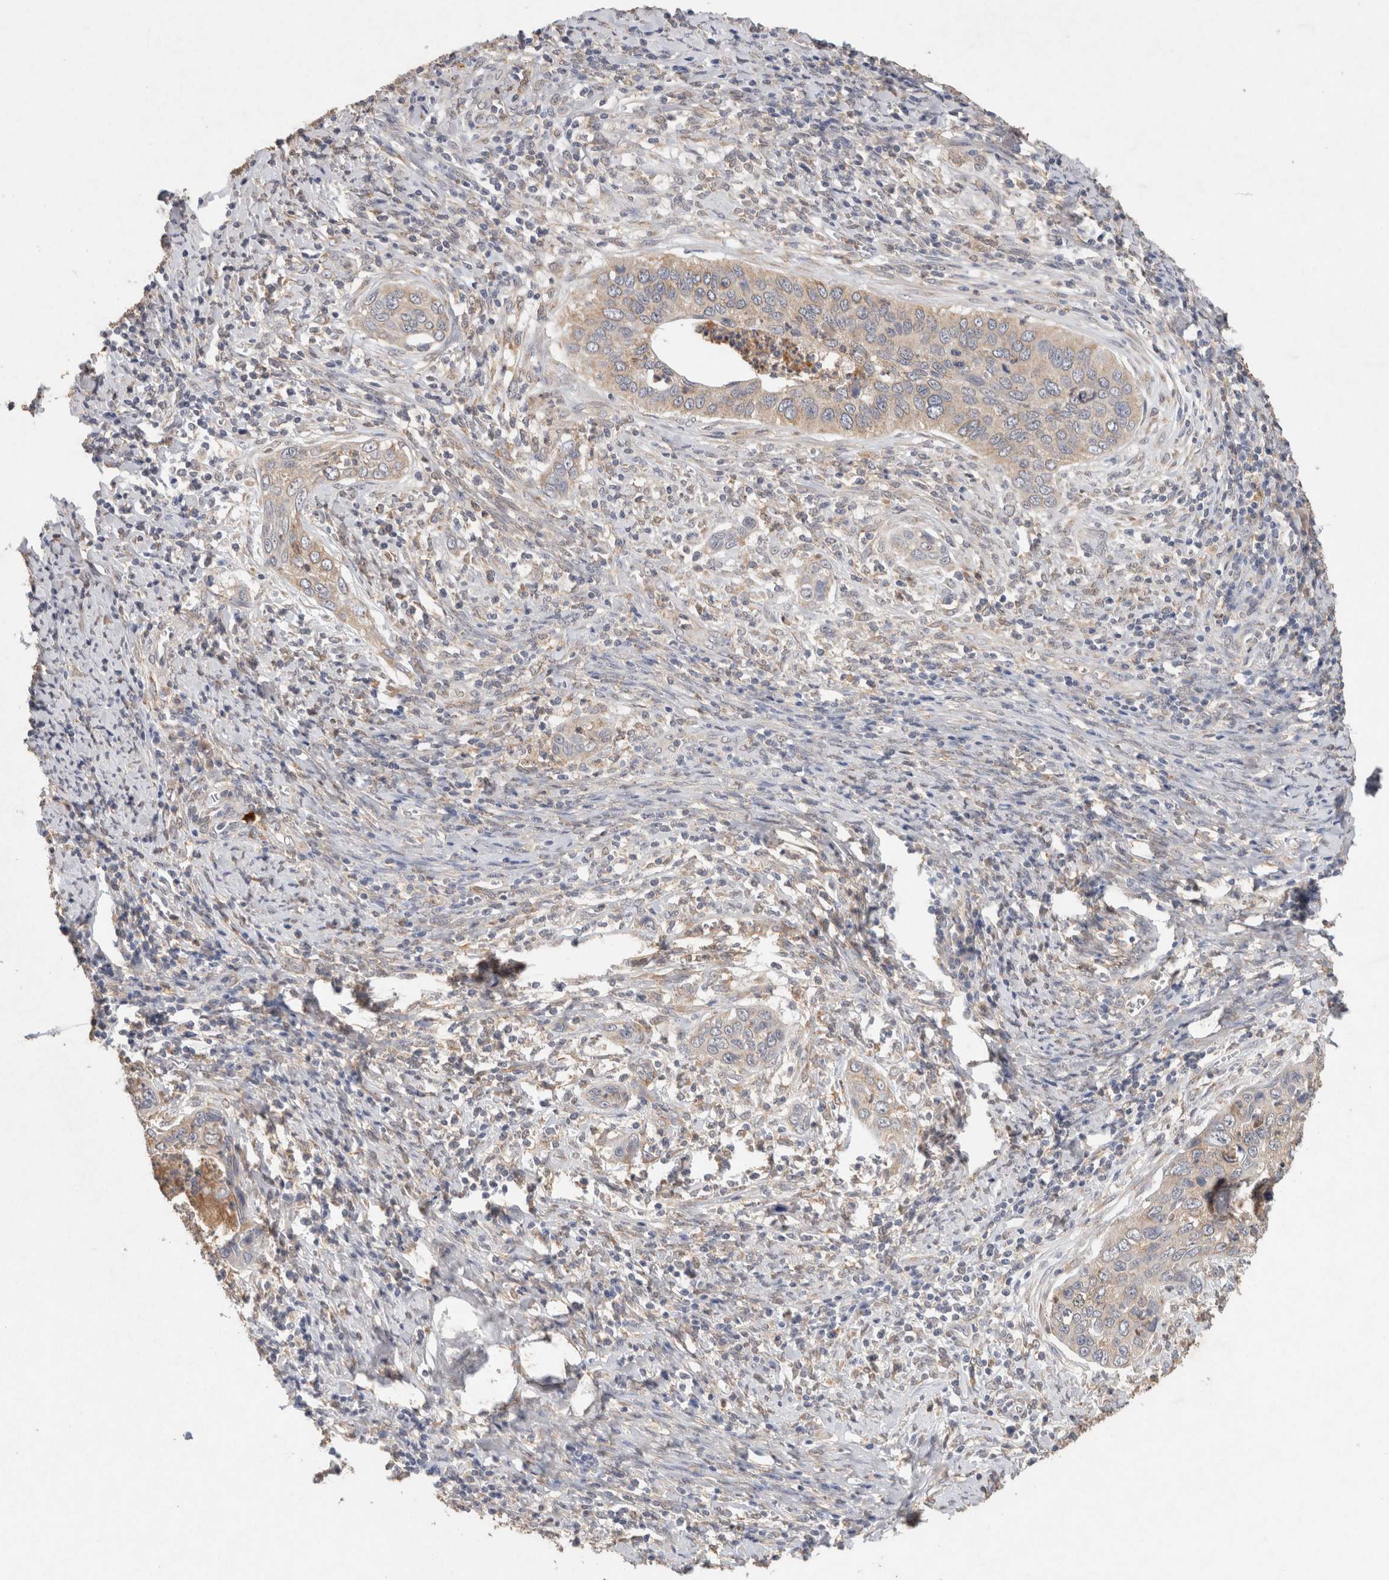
{"staining": {"intensity": "weak", "quantity": ">75%", "location": "cytoplasmic/membranous"}, "tissue": "cervical cancer", "cell_type": "Tumor cells", "image_type": "cancer", "snomed": [{"axis": "morphology", "description": "Squamous cell carcinoma, NOS"}, {"axis": "topography", "description": "Cervix"}], "caption": "Cervical squamous cell carcinoma stained with a brown dye demonstrates weak cytoplasmic/membranous positive positivity in approximately >75% of tumor cells.", "gene": "RAB14", "patient": {"sex": "female", "age": 53}}